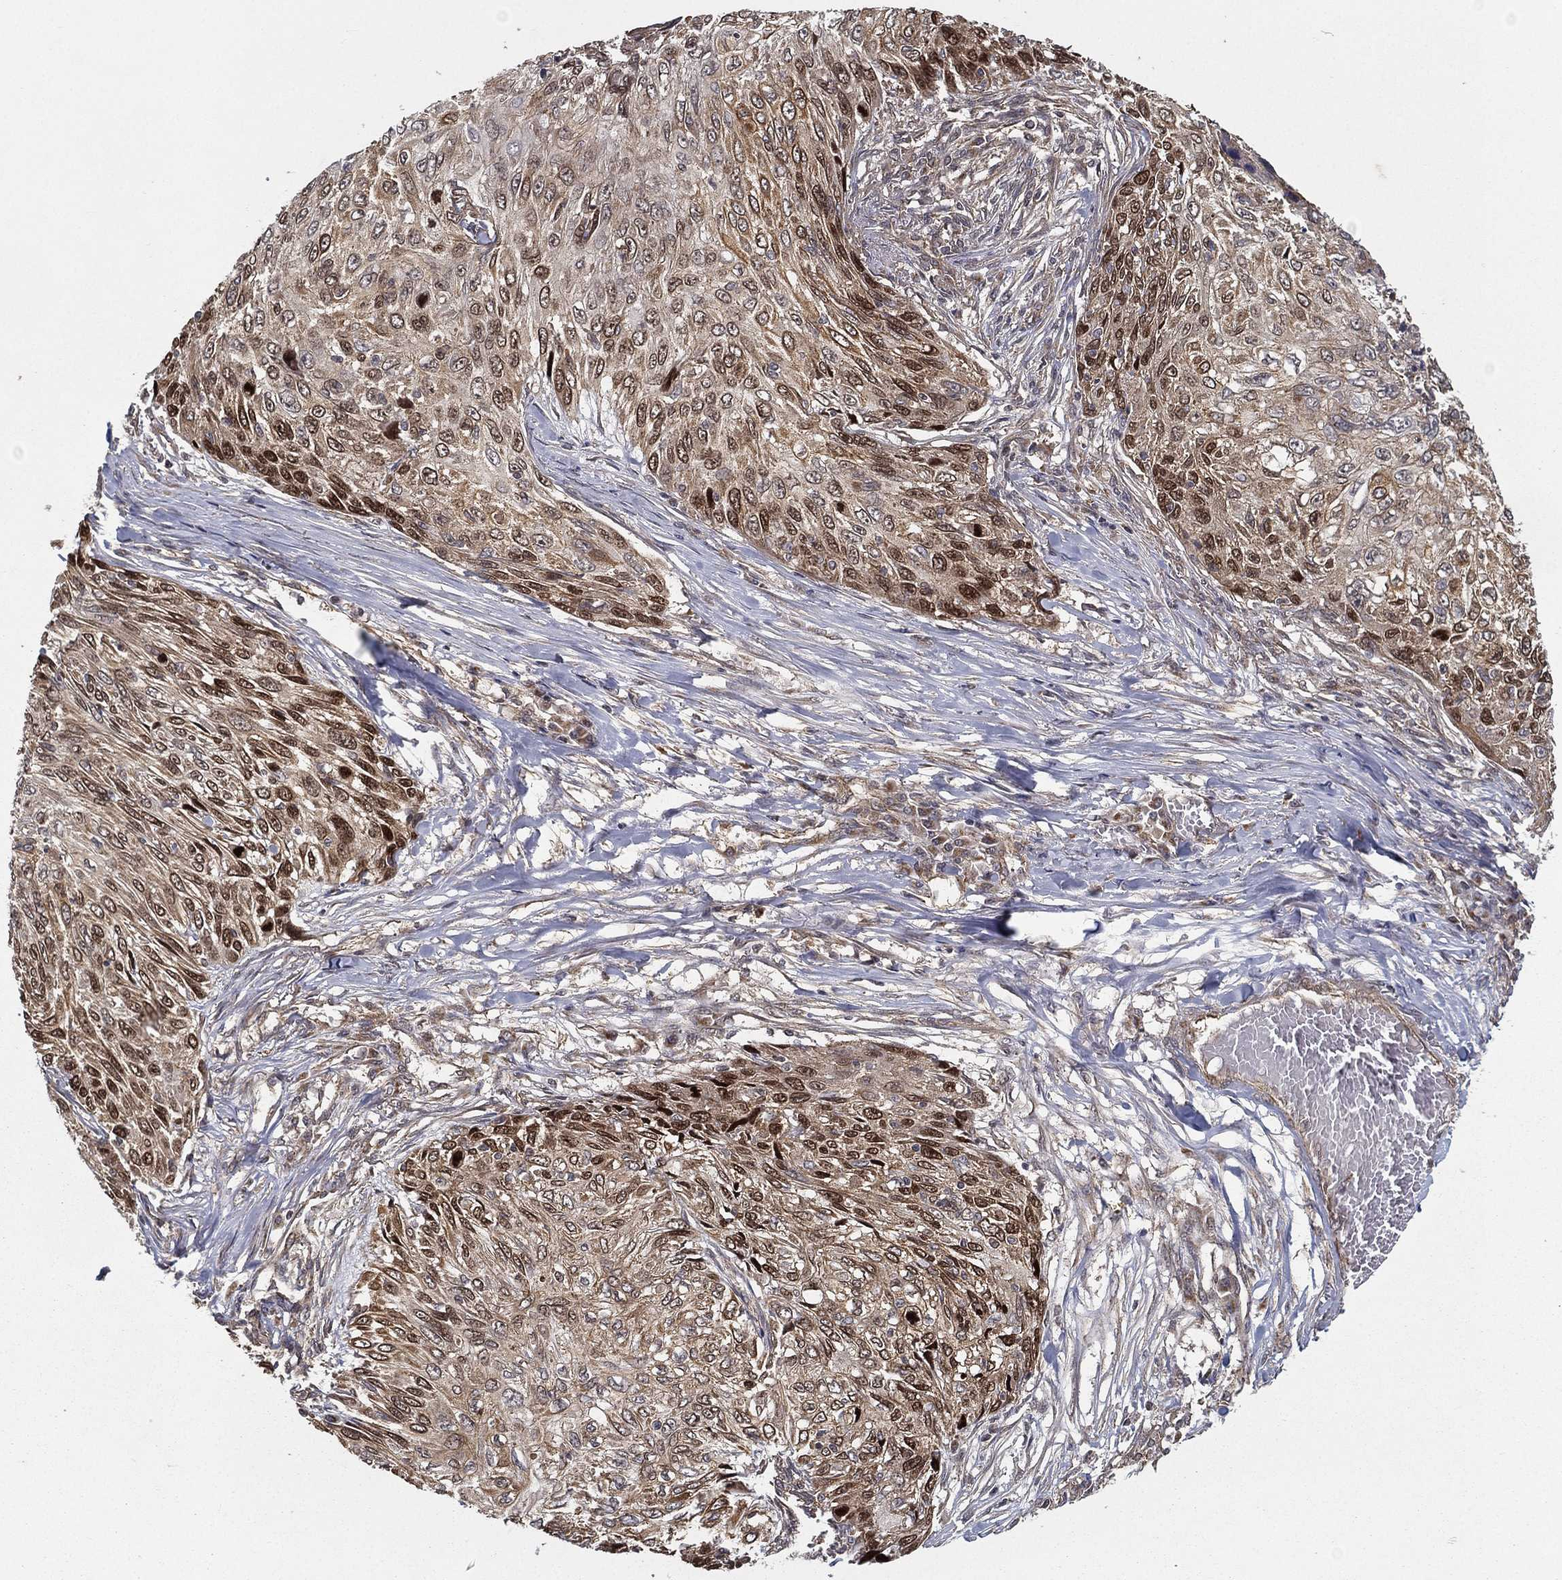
{"staining": {"intensity": "moderate", "quantity": "<25%", "location": "cytoplasmic/membranous,nuclear"}, "tissue": "skin cancer", "cell_type": "Tumor cells", "image_type": "cancer", "snomed": [{"axis": "morphology", "description": "Squamous cell carcinoma, NOS"}, {"axis": "topography", "description": "Skin"}], "caption": "Human skin cancer (squamous cell carcinoma) stained for a protein (brown) reveals moderate cytoplasmic/membranous and nuclear positive staining in approximately <25% of tumor cells.", "gene": "UACA", "patient": {"sex": "male", "age": 92}}